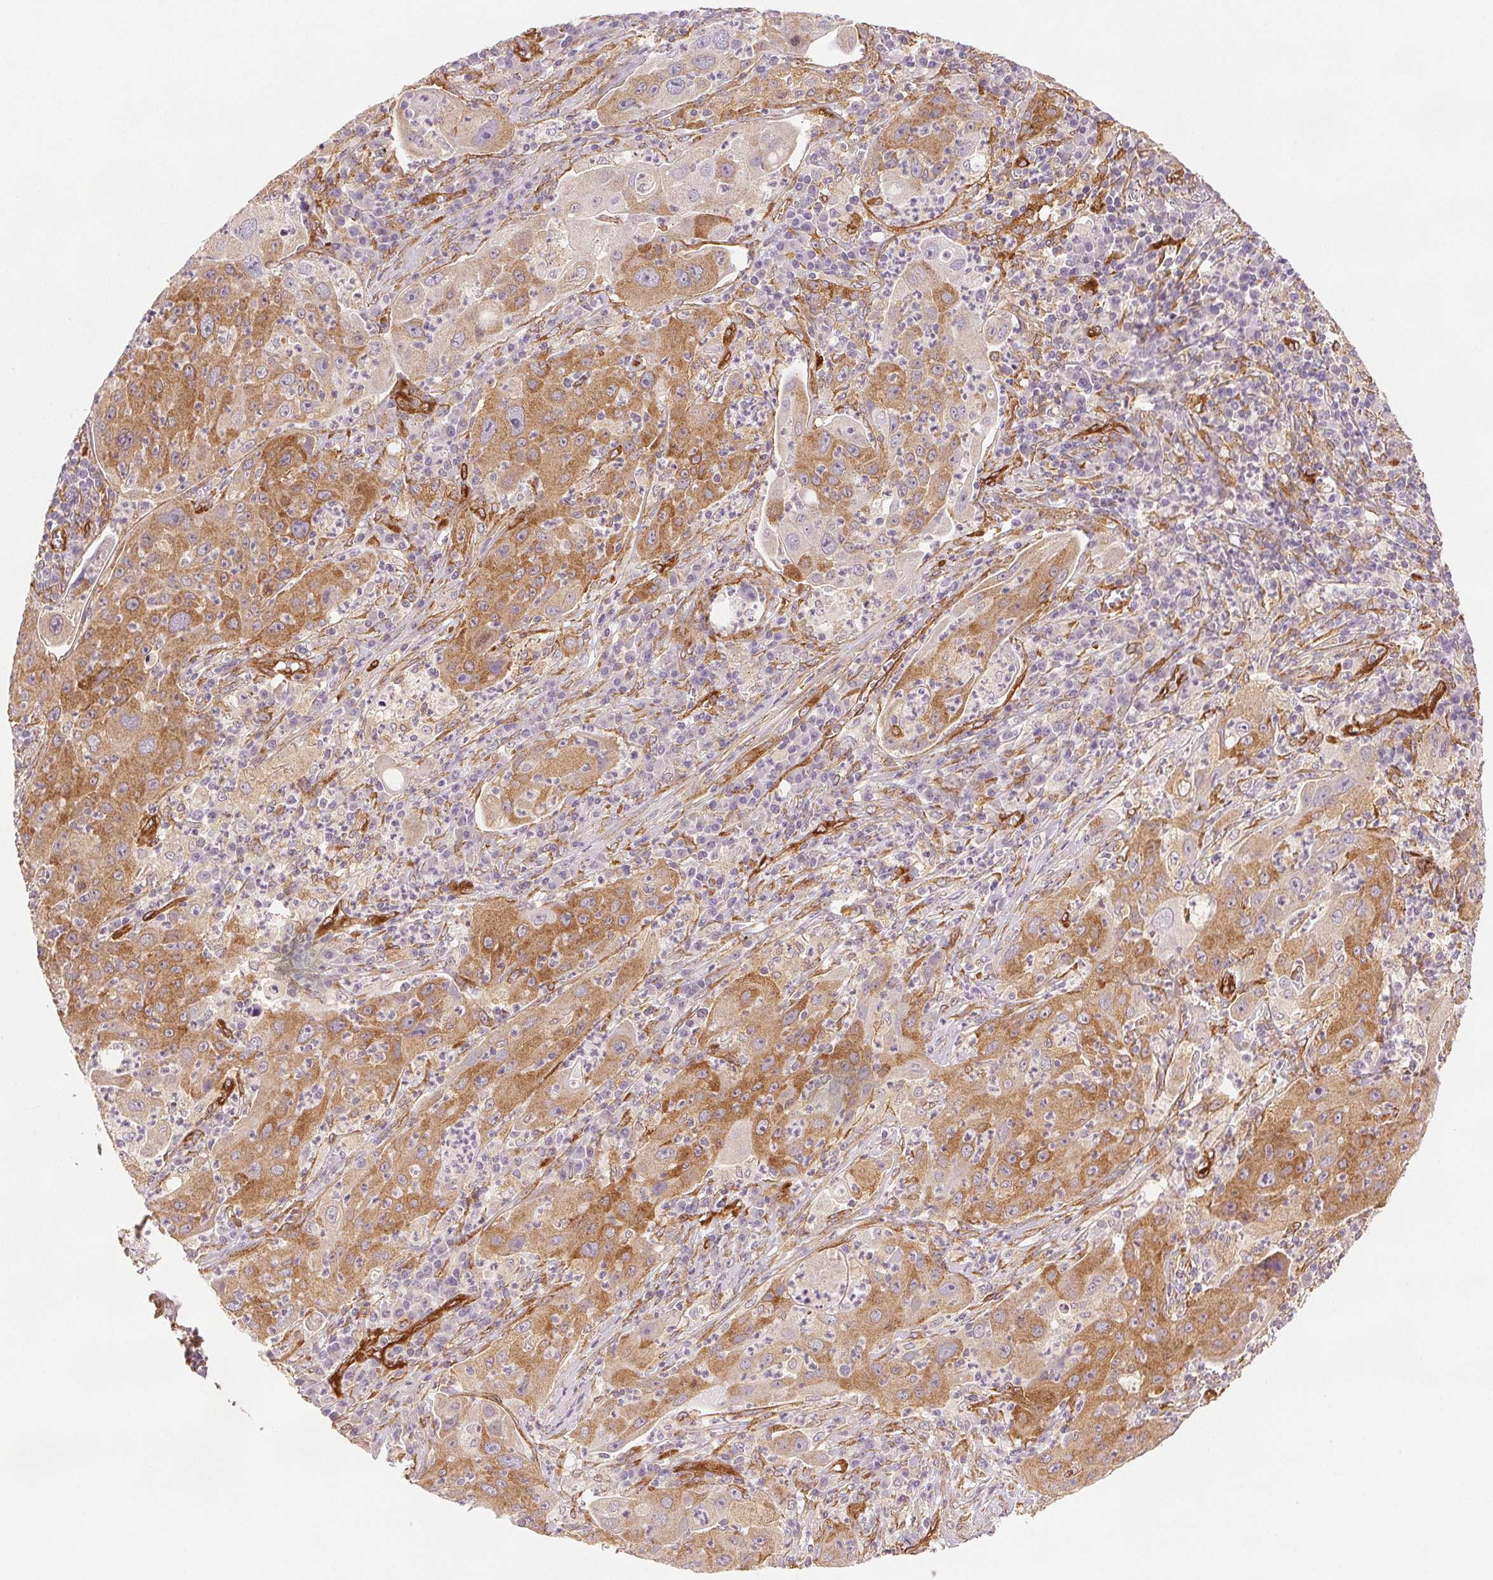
{"staining": {"intensity": "moderate", "quantity": ">75%", "location": "cytoplasmic/membranous"}, "tissue": "lung cancer", "cell_type": "Tumor cells", "image_type": "cancer", "snomed": [{"axis": "morphology", "description": "Squamous cell carcinoma, NOS"}, {"axis": "topography", "description": "Lung"}], "caption": "Immunohistochemical staining of lung cancer (squamous cell carcinoma) shows medium levels of moderate cytoplasmic/membranous protein positivity in about >75% of tumor cells. Nuclei are stained in blue.", "gene": "DIAPH2", "patient": {"sex": "female", "age": 59}}